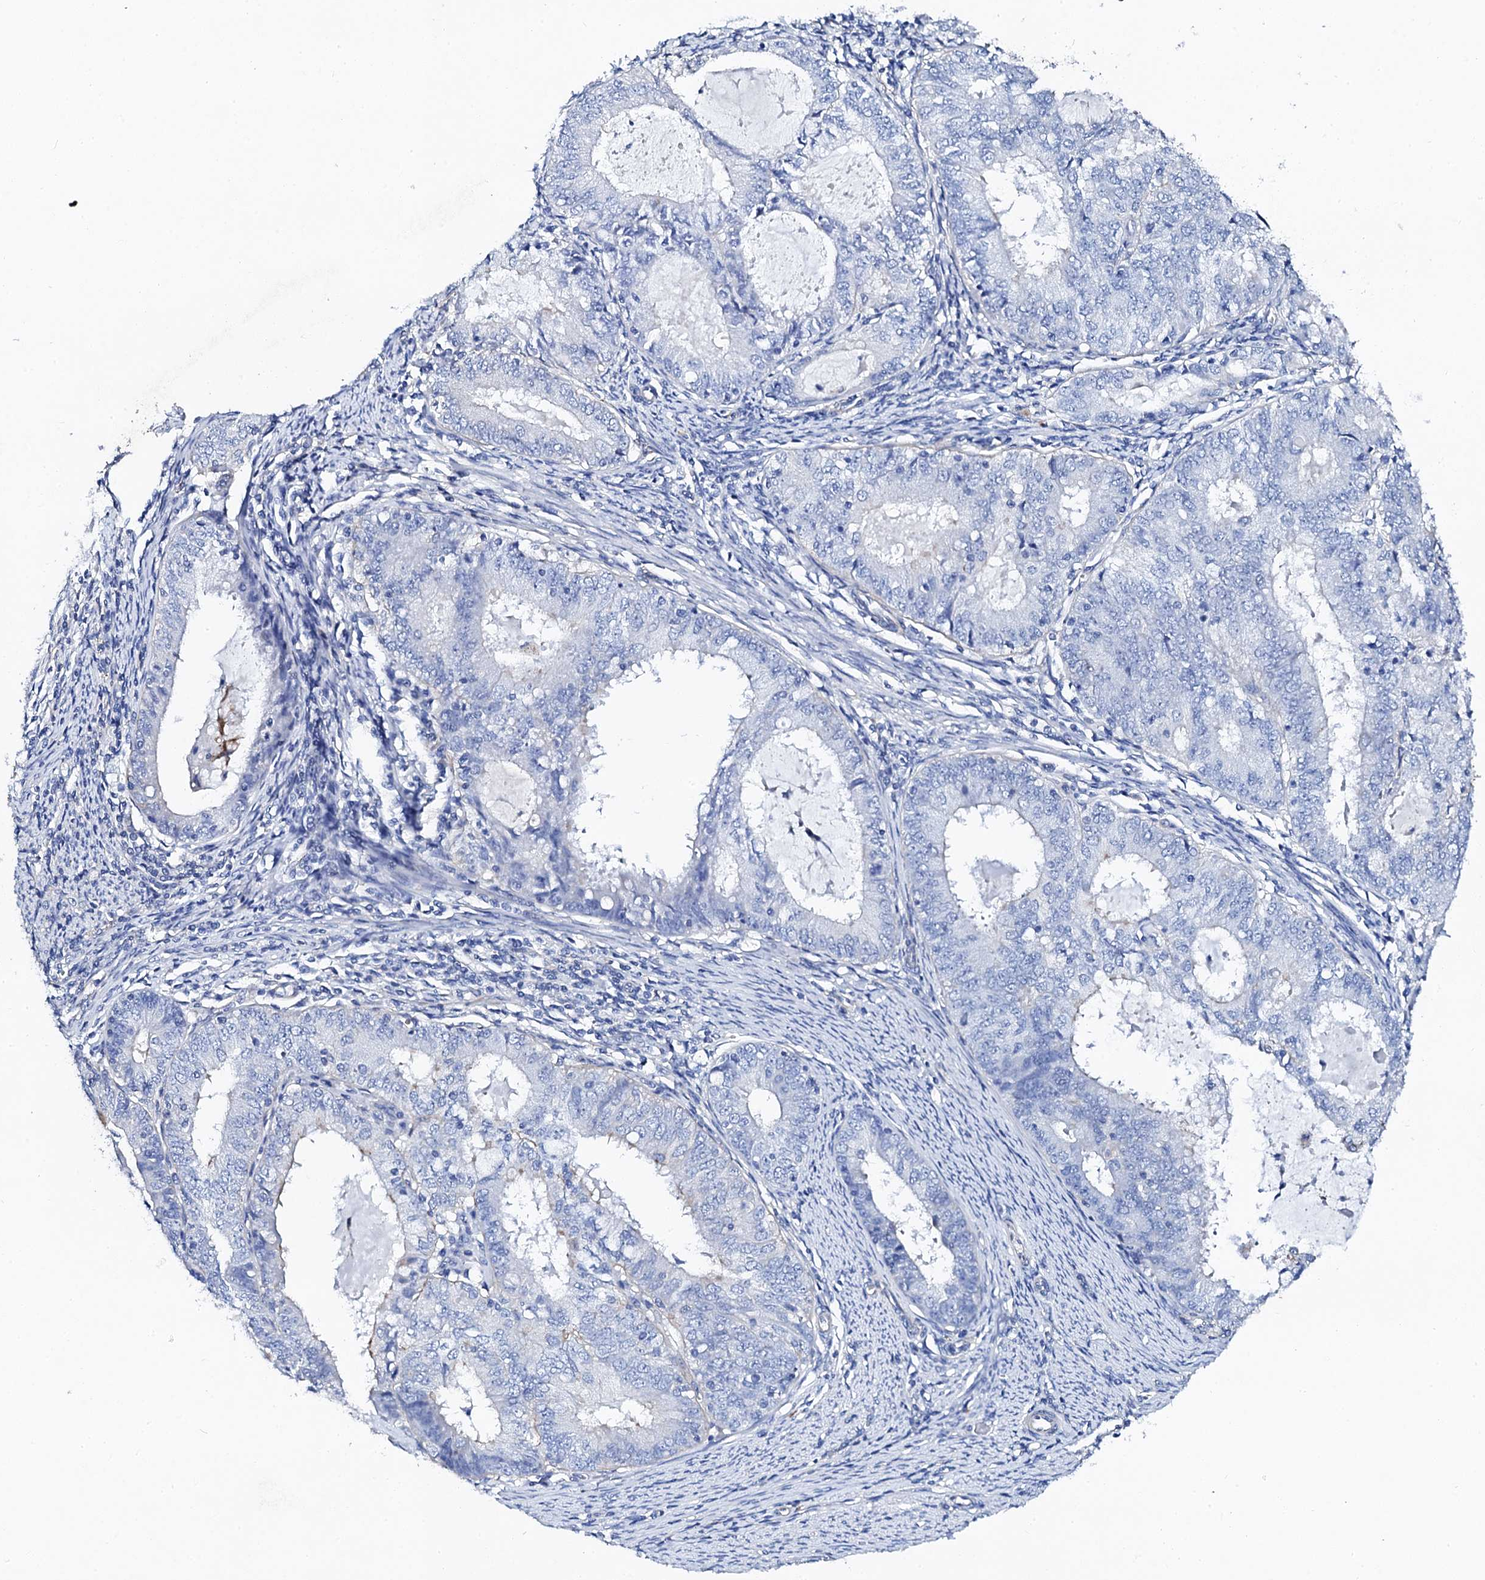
{"staining": {"intensity": "negative", "quantity": "none", "location": "none"}, "tissue": "endometrial cancer", "cell_type": "Tumor cells", "image_type": "cancer", "snomed": [{"axis": "morphology", "description": "Adenocarcinoma, NOS"}, {"axis": "topography", "description": "Endometrium"}], "caption": "This is a photomicrograph of immunohistochemistry staining of endometrial adenocarcinoma, which shows no expression in tumor cells. (Stains: DAB IHC with hematoxylin counter stain, Microscopy: brightfield microscopy at high magnification).", "gene": "KLHL32", "patient": {"sex": "female", "age": 57}}